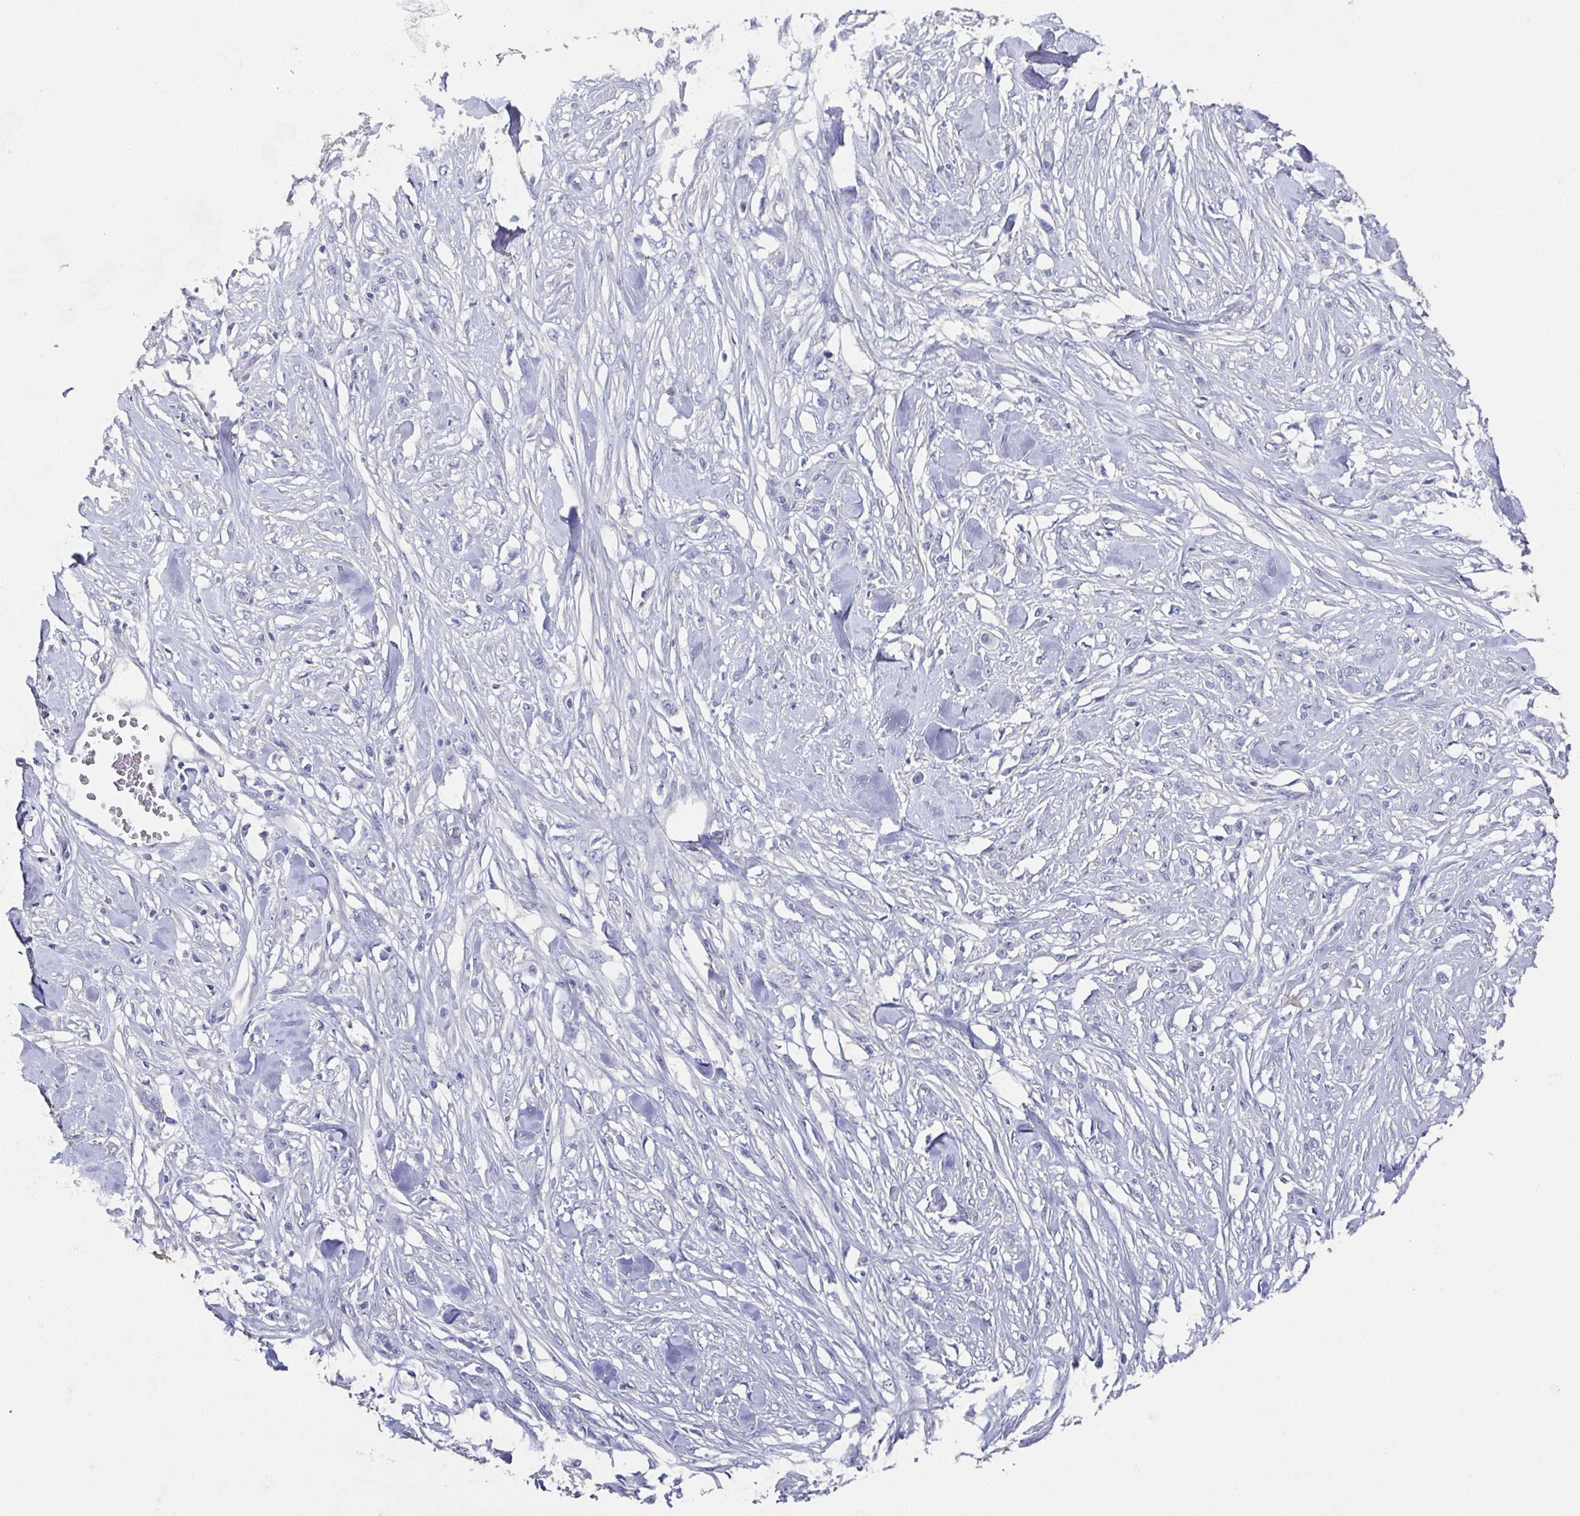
{"staining": {"intensity": "negative", "quantity": "none", "location": "none"}, "tissue": "skin cancer", "cell_type": "Tumor cells", "image_type": "cancer", "snomed": [{"axis": "morphology", "description": "Squamous cell carcinoma, NOS"}, {"axis": "topography", "description": "Skin"}], "caption": "Immunohistochemistry (IHC) histopathology image of human skin cancer stained for a protein (brown), which exhibits no positivity in tumor cells.", "gene": "SSC4D", "patient": {"sex": "female", "age": 59}}